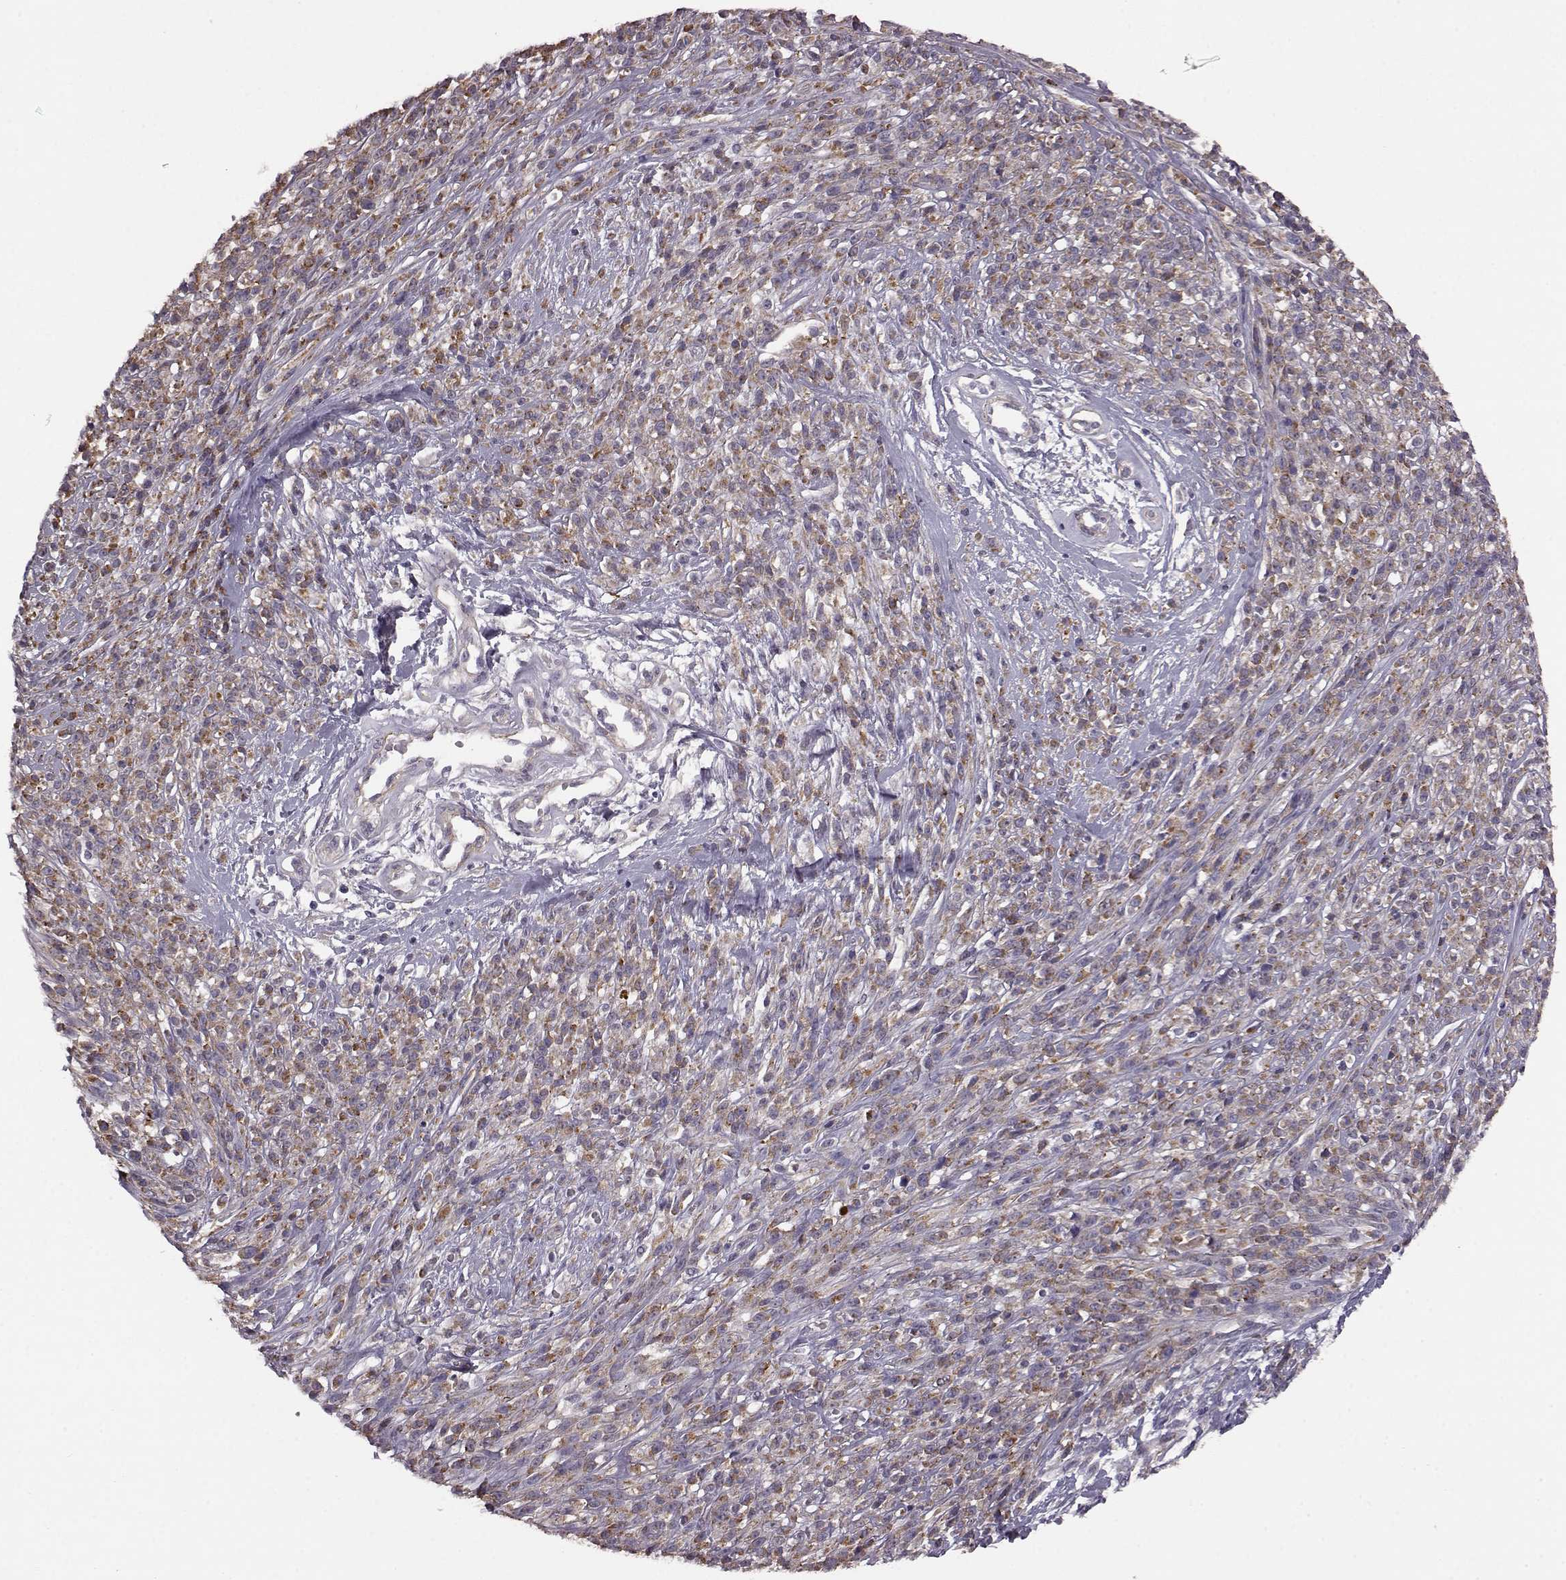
{"staining": {"intensity": "moderate", "quantity": "25%-75%", "location": "cytoplasmic/membranous"}, "tissue": "melanoma", "cell_type": "Tumor cells", "image_type": "cancer", "snomed": [{"axis": "morphology", "description": "Malignant melanoma, NOS"}, {"axis": "topography", "description": "Skin"}, {"axis": "topography", "description": "Skin of trunk"}], "caption": "Immunohistochemical staining of malignant melanoma shows medium levels of moderate cytoplasmic/membranous protein staining in approximately 25%-75% of tumor cells.", "gene": "GRK1", "patient": {"sex": "male", "age": 74}}